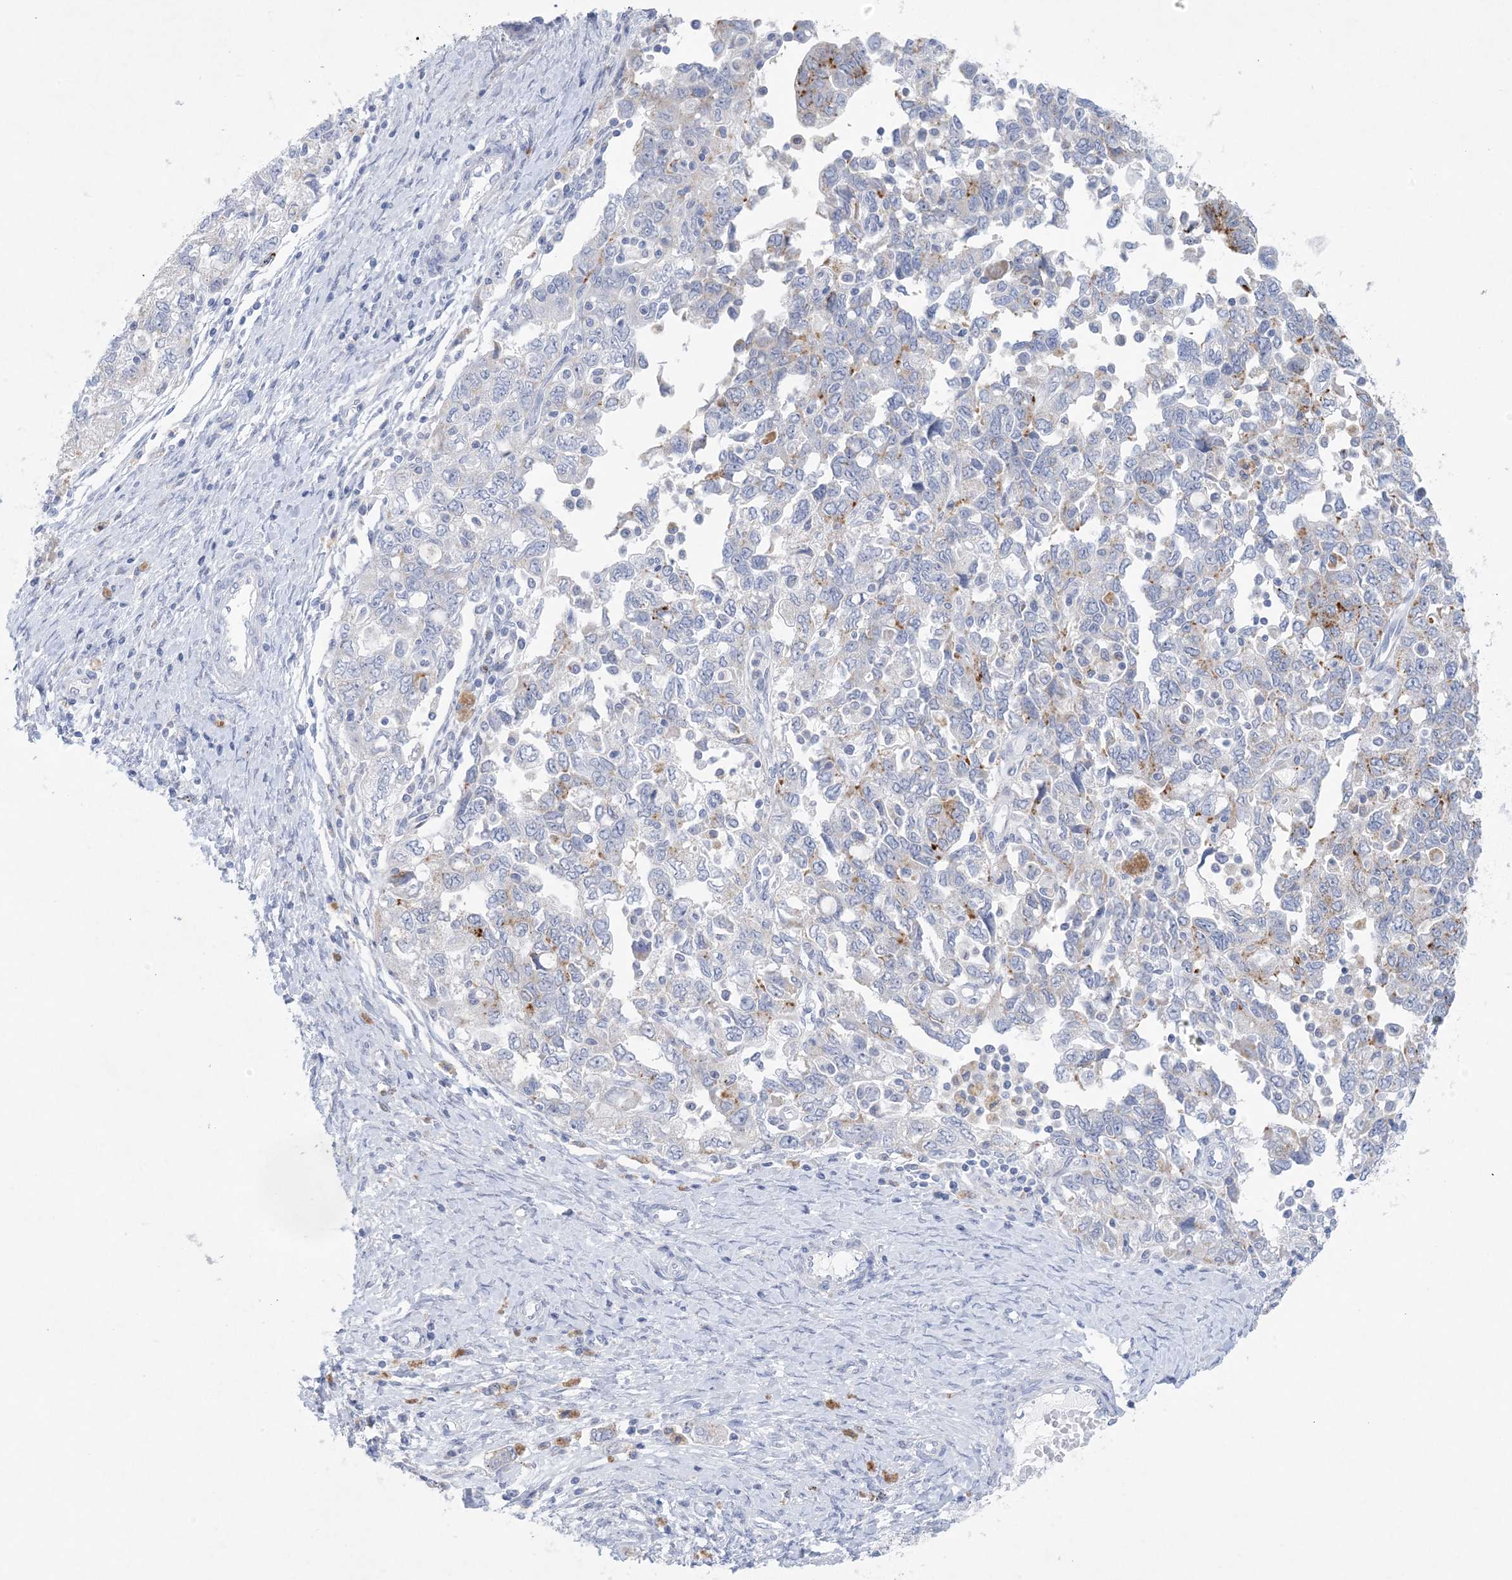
{"staining": {"intensity": "moderate", "quantity": "<25%", "location": "cytoplasmic/membranous"}, "tissue": "ovarian cancer", "cell_type": "Tumor cells", "image_type": "cancer", "snomed": [{"axis": "morphology", "description": "Carcinoma, NOS"}, {"axis": "morphology", "description": "Cystadenocarcinoma, serous, NOS"}, {"axis": "topography", "description": "Ovary"}], "caption": "Ovarian serous cystadenocarcinoma stained for a protein (brown) reveals moderate cytoplasmic/membranous positive positivity in approximately <25% of tumor cells.", "gene": "GABRG1", "patient": {"sex": "female", "age": 69}}